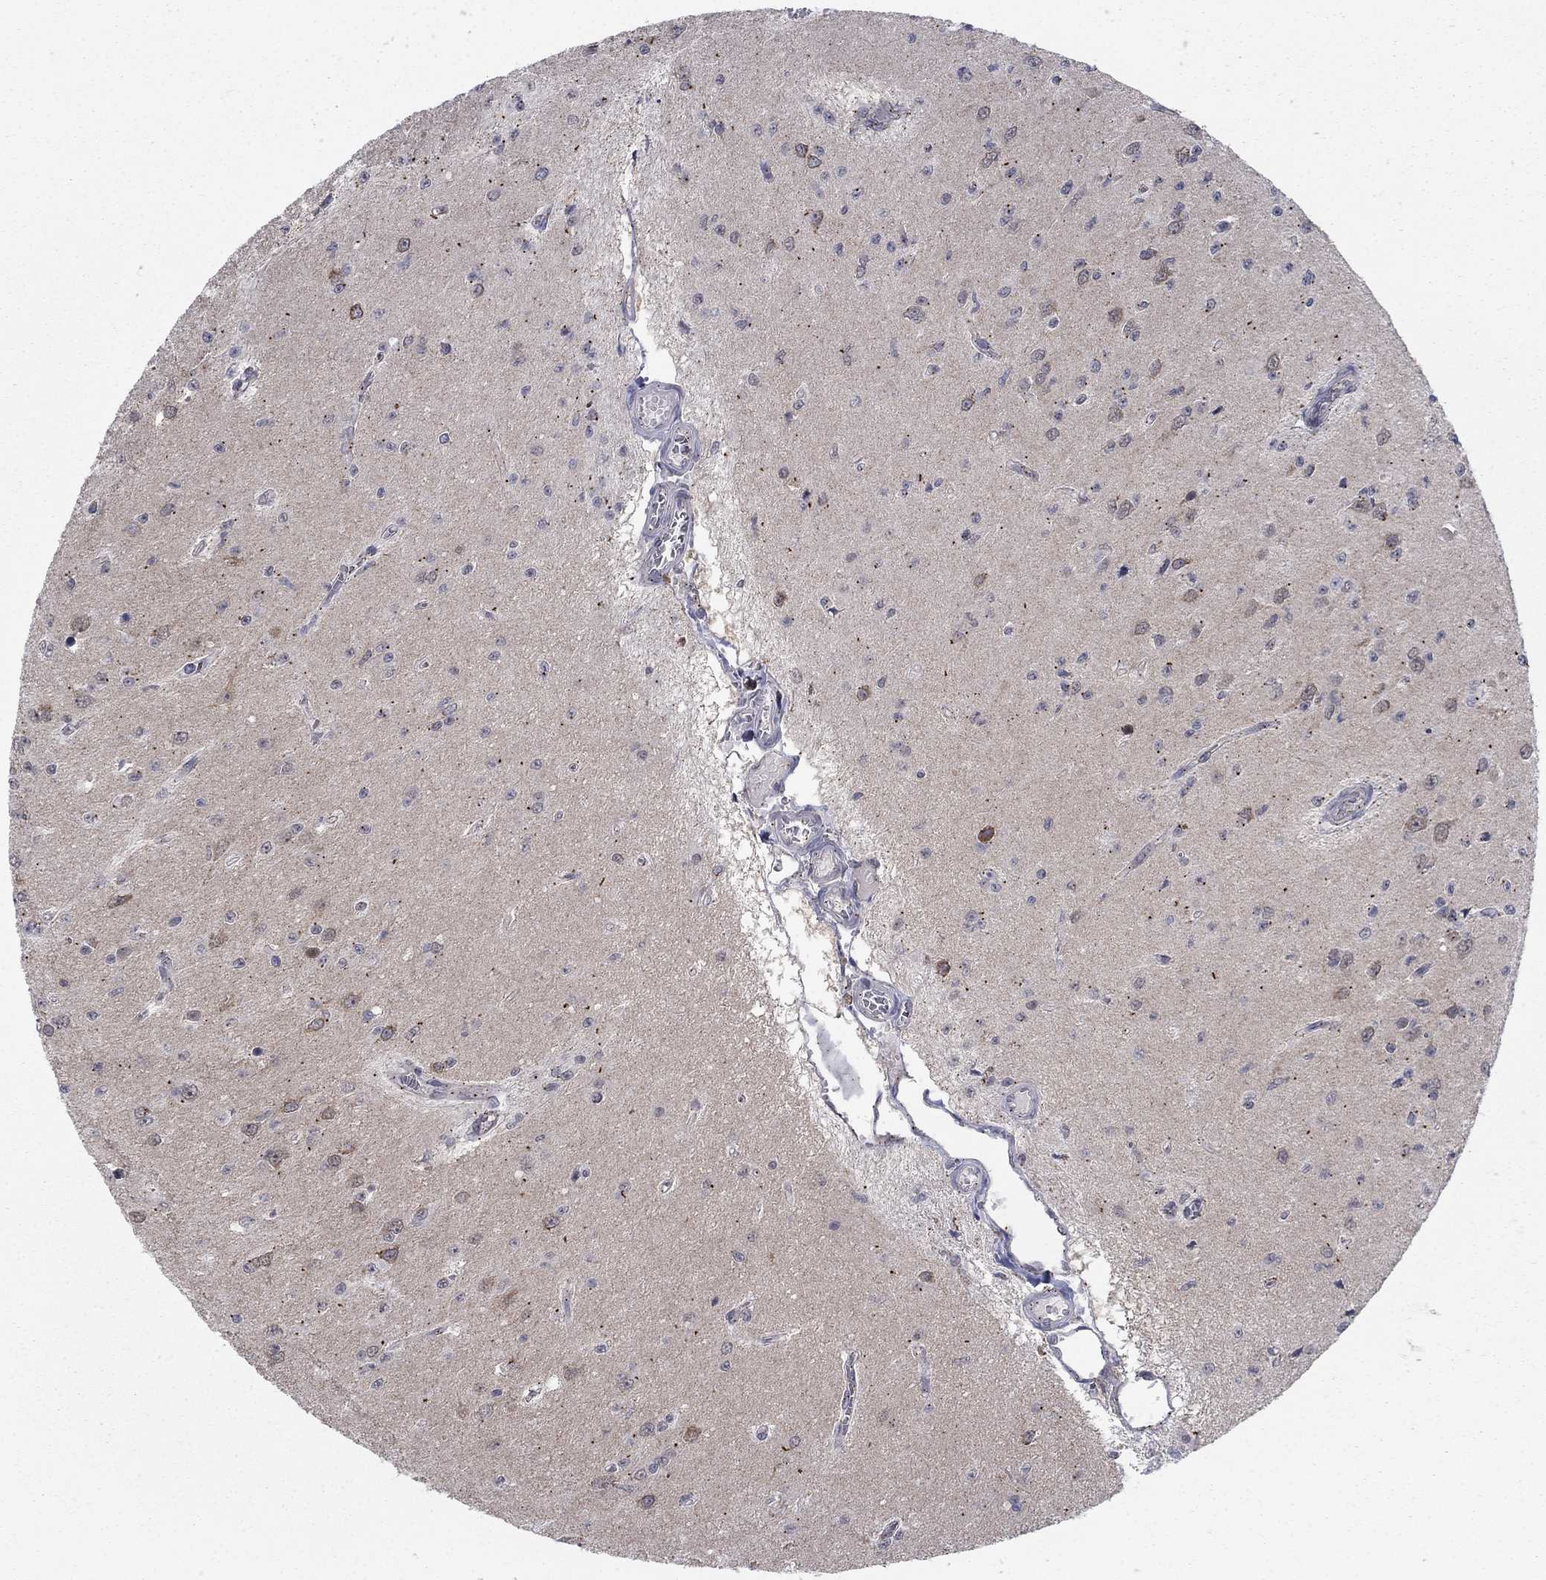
{"staining": {"intensity": "moderate", "quantity": "25%-75%", "location": "cytoplasmic/membranous"}, "tissue": "glioma", "cell_type": "Tumor cells", "image_type": "cancer", "snomed": [{"axis": "morphology", "description": "Glioma, malignant, Low grade"}, {"axis": "topography", "description": "Brain"}], "caption": "DAB immunohistochemical staining of glioma demonstrates moderate cytoplasmic/membranous protein positivity in about 25%-75% of tumor cells.", "gene": "SH3RF1", "patient": {"sex": "female", "age": 45}}